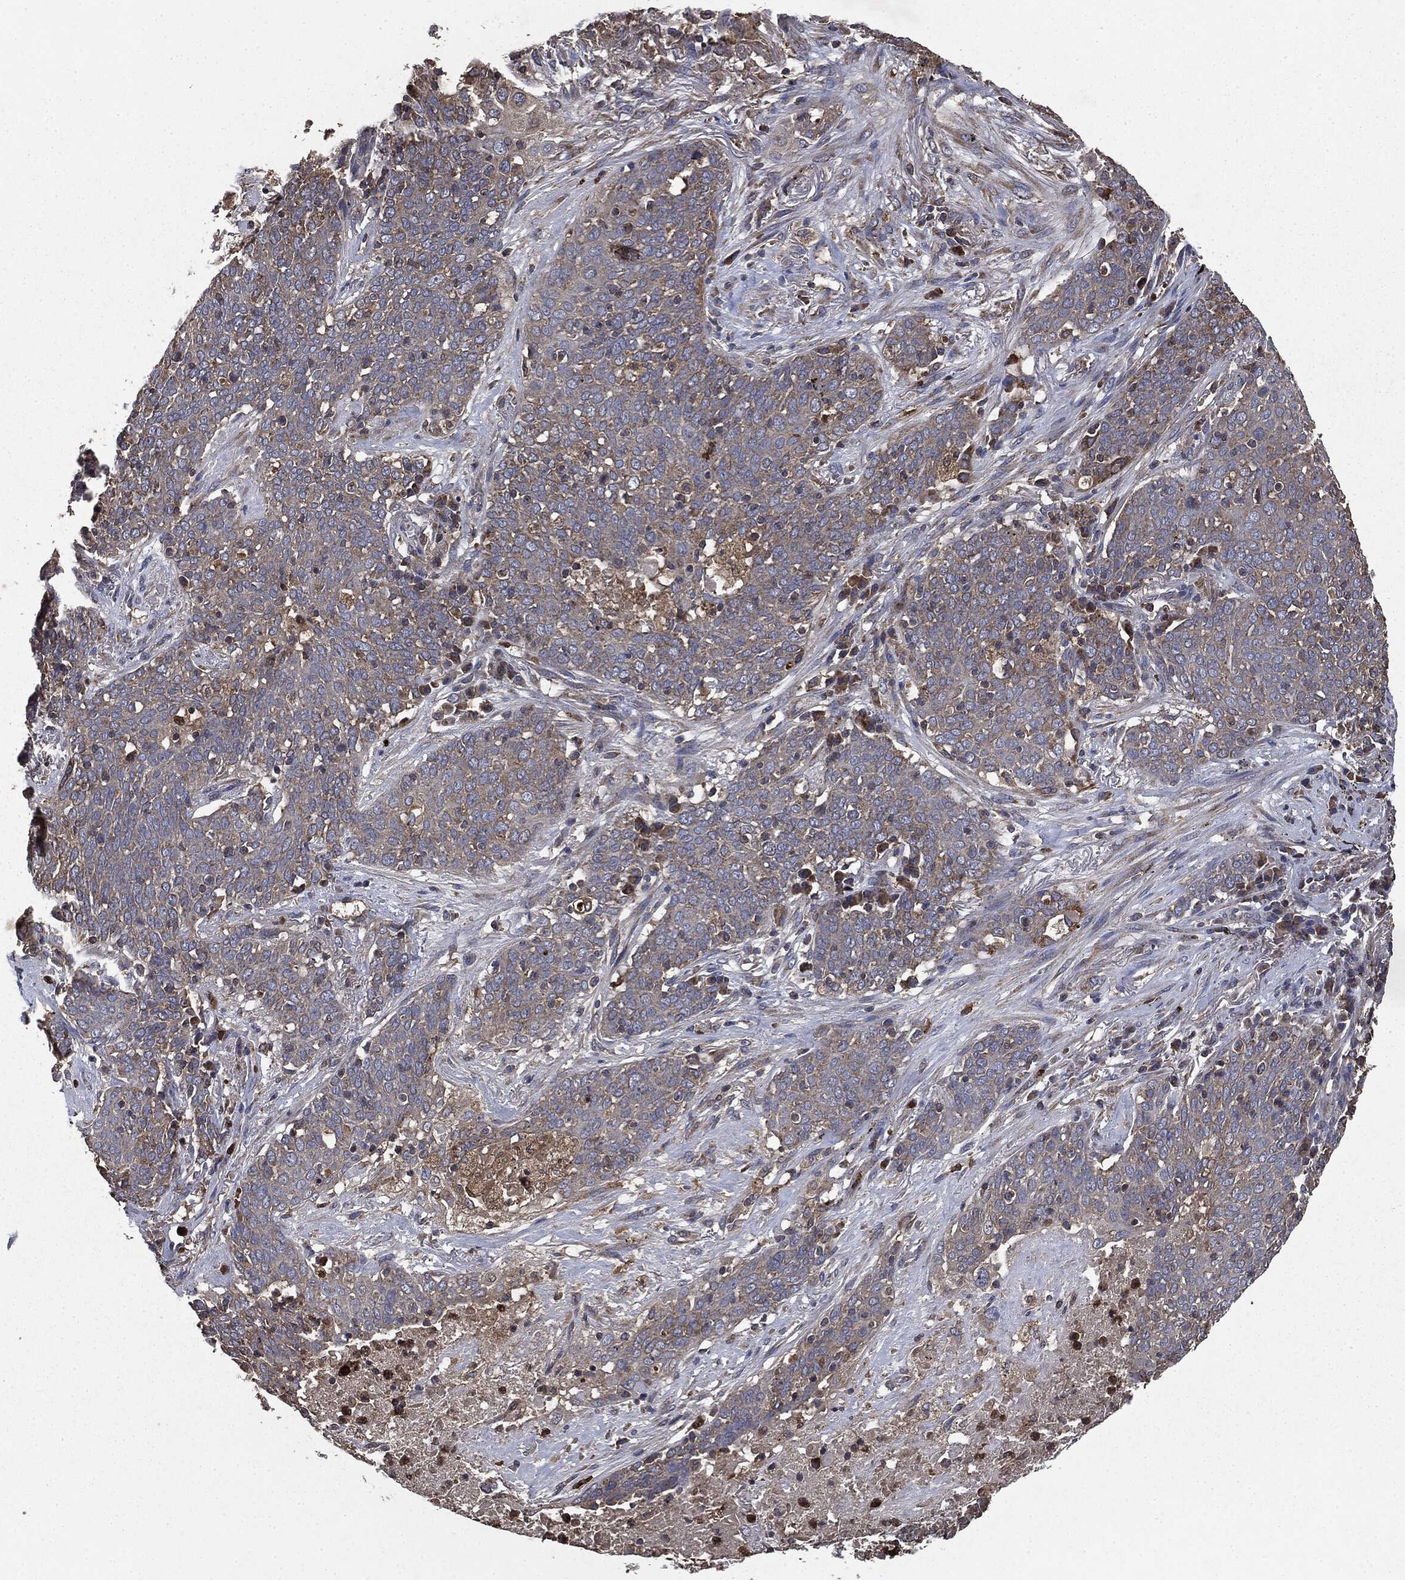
{"staining": {"intensity": "negative", "quantity": "none", "location": "none"}, "tissue": "lung cancer", "cell_type": "Tumor cells", "image_type": "cancer", "snomed": [{"axis": "morphology", "description": "Squamous cell carcinoma, NOS"}, {"axis": "topography", "description": "Lung"}], "caption": "A high-resolution image shows immunohistochemistry staining of lung cancer, which shows no significant staining in tumor cells.", "gene": "MAPK6", "patient": {"sex": "male", "age": 82}}